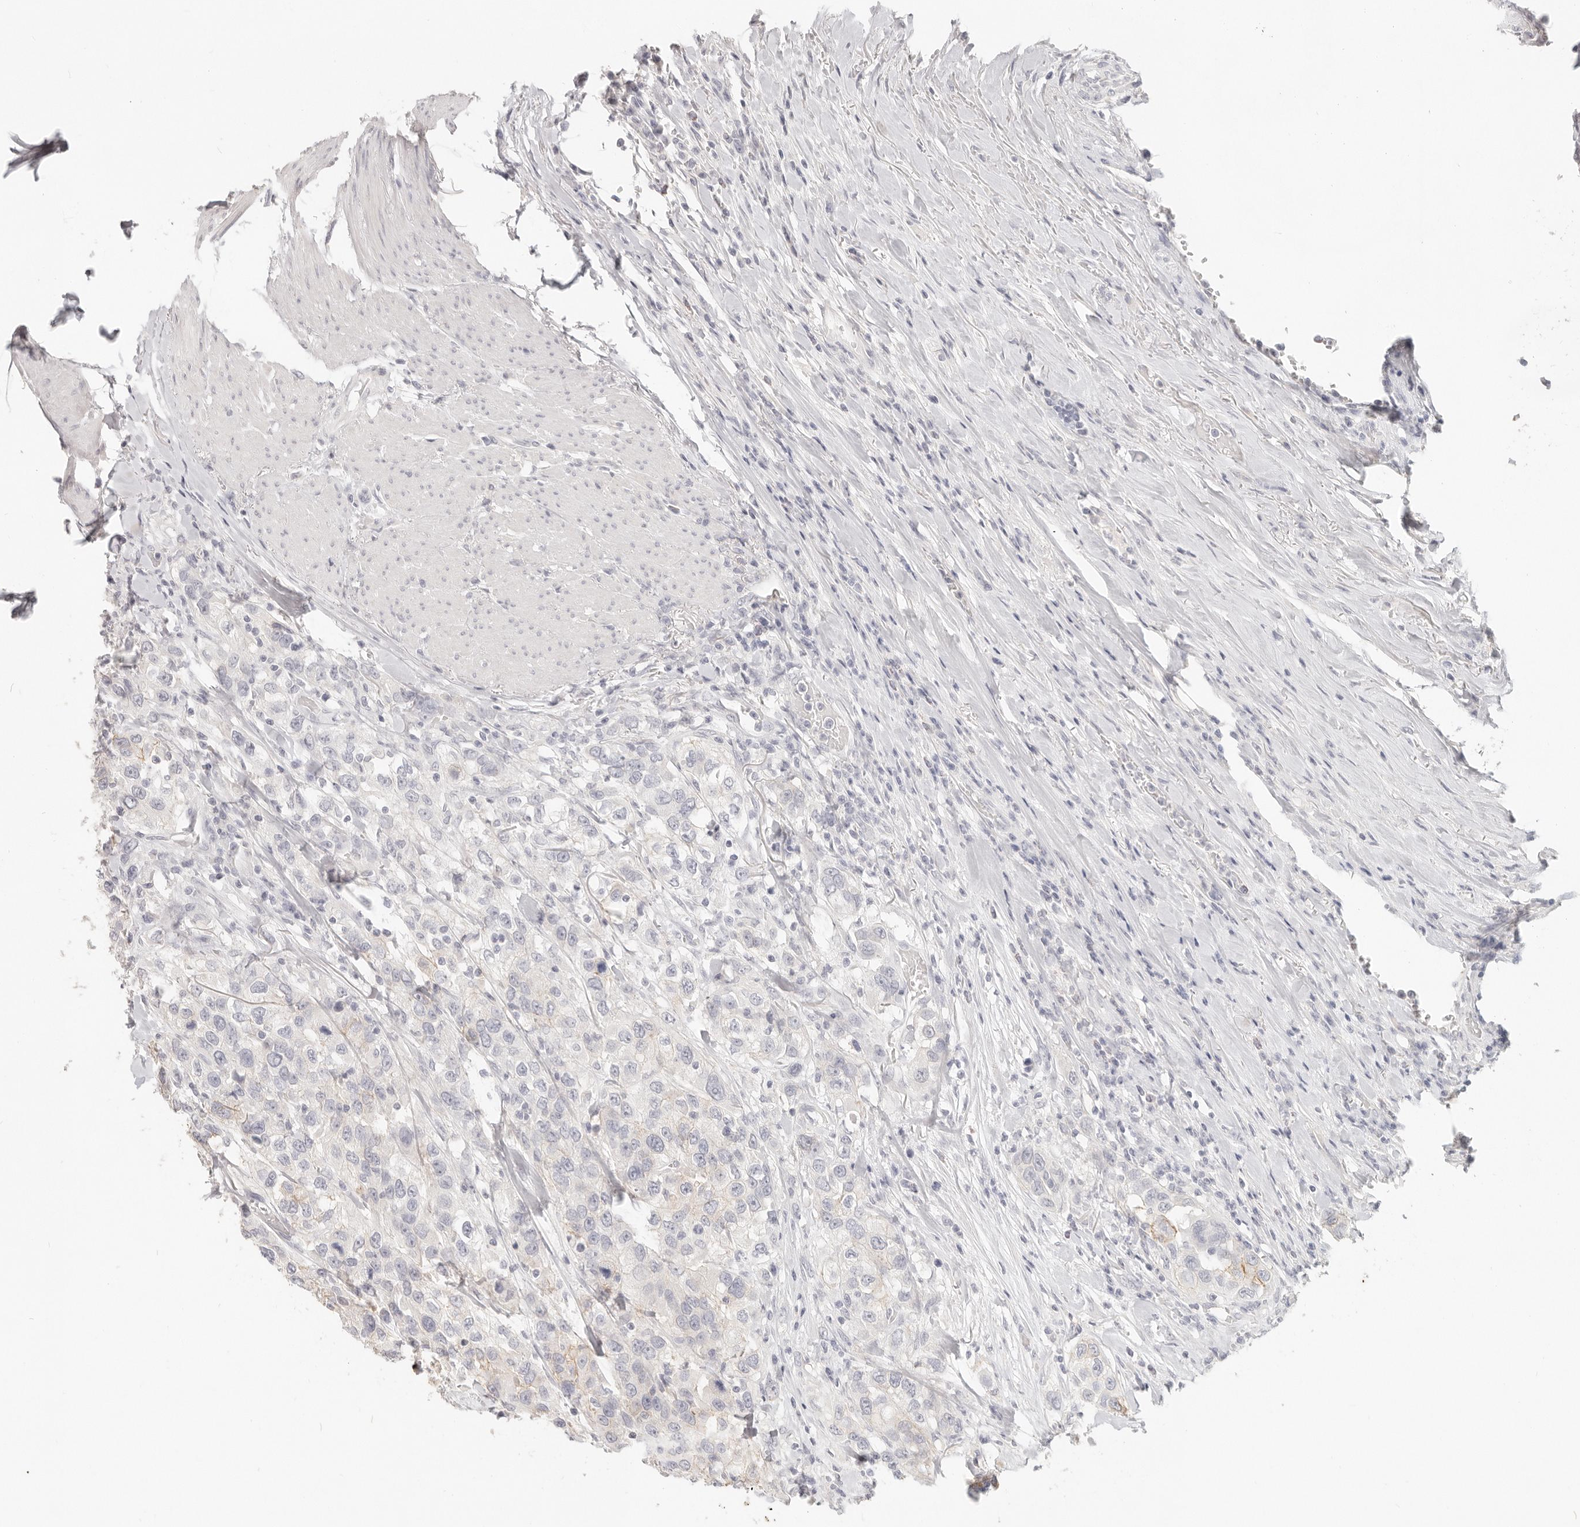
{"staining": {"intensity": "negative", "quantity": "none", "location": "none"}, "tissue": "urothelial cancer", "cell_type": "Tumor cells", "image_type": "cancer", "snomed": [{"axis": "morphology", "description": "Urothelial carcinoma, High grade"}, {"axis": "topography", "description": "Urinary bladder"}], "caption": "Urothelial cancer was stained to show a protein in brown. There is no significant staining in tumor cells.", "gene": "EPCAM", "patient": {"sex": "female", "age": 80}}